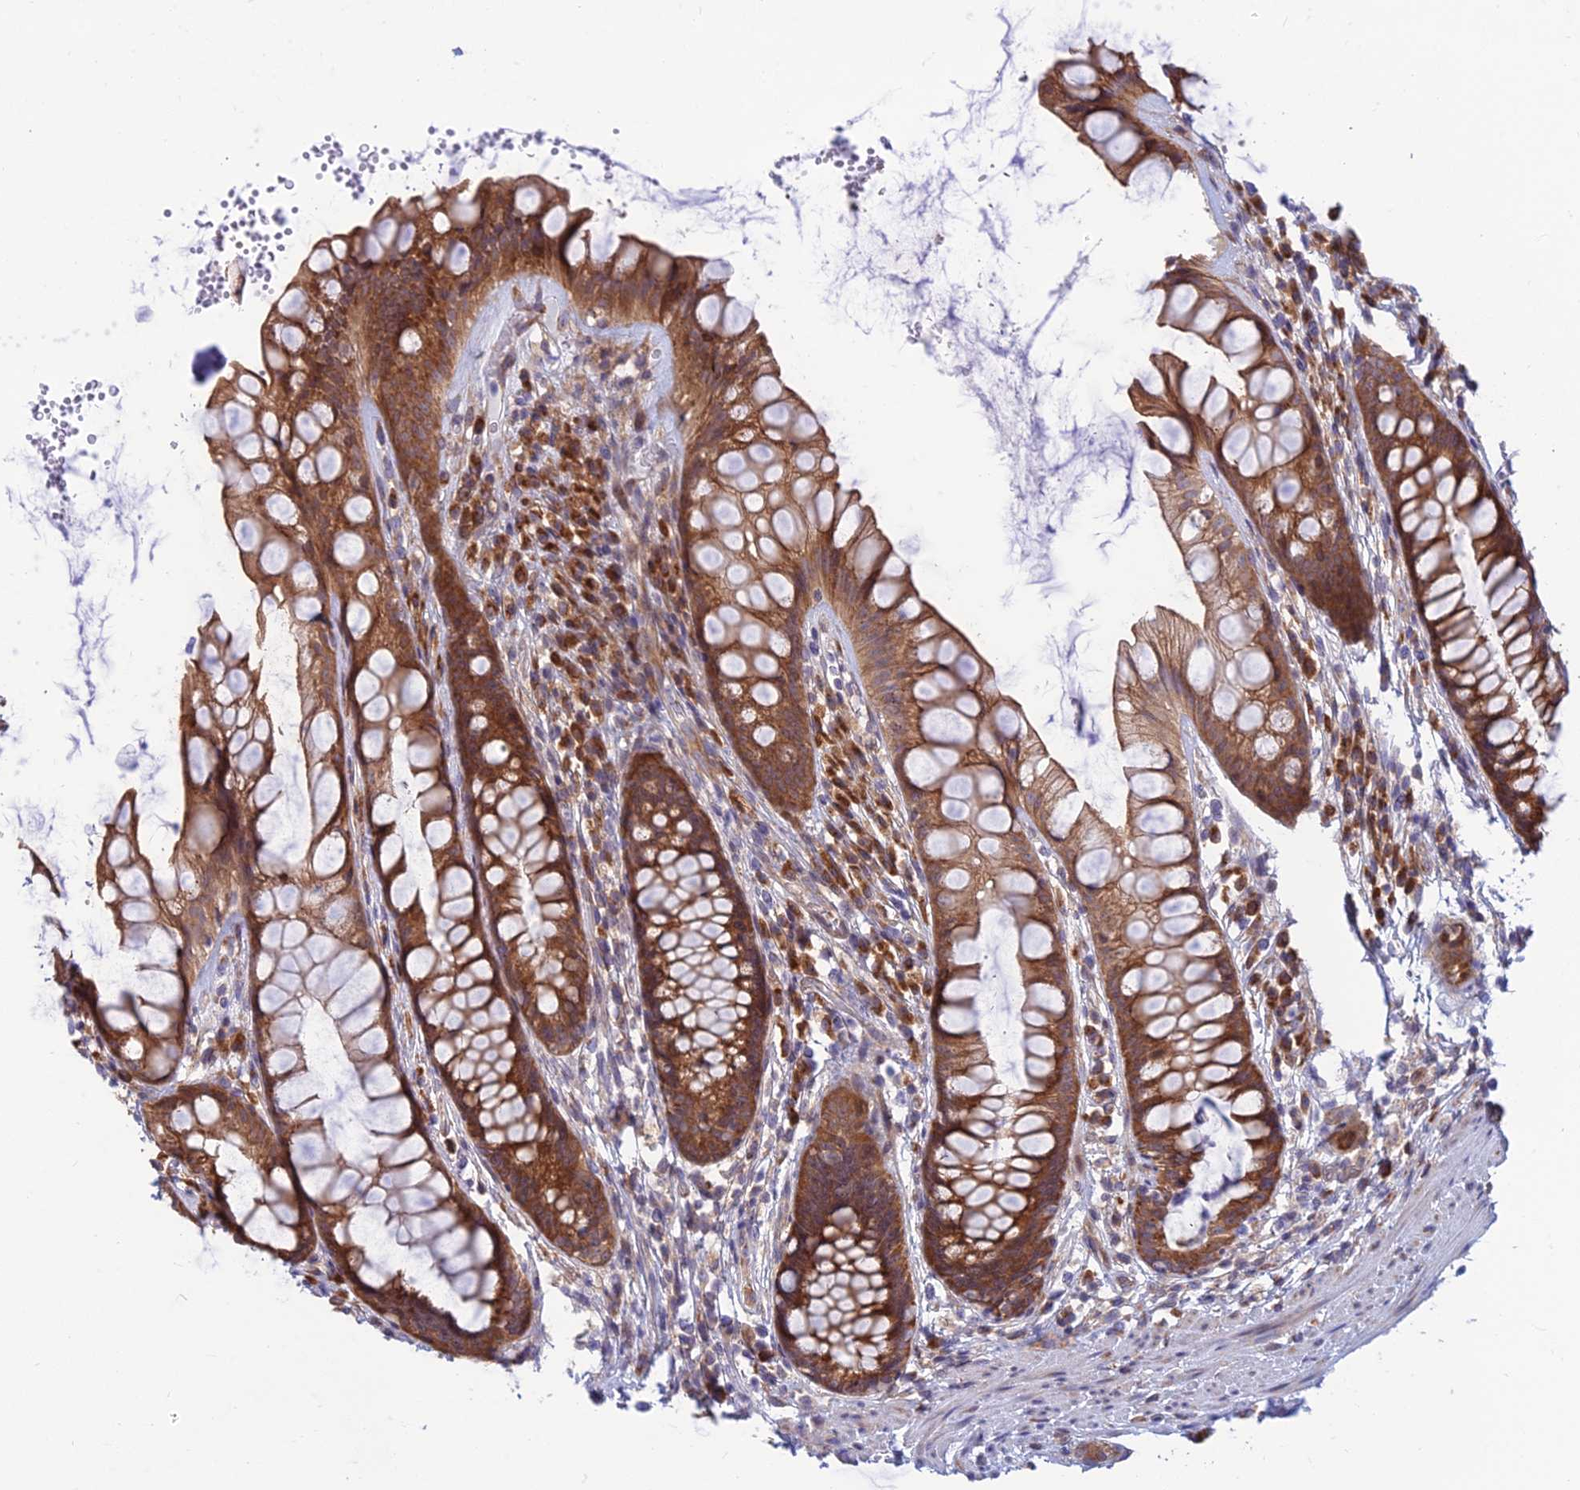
{"staining": {"intensity": "moderate", "quantity": ">75%", "location": "cytoplasmic/membranous"}, "tissue": "rectum", "cell_type": "Glandular cells", "image_type": "normal", "snomed": [{"axis": "morphology", "description": "Normal tissue, NOS"}, {"axis": "topography", "description": "Rectum"}], "caption": "This is a micrograph of immunohistochemistry staining of normal rectum, which shows moderate positivity in the cytoplasmic/membranous of glandular cells.", "gene": "RPL17", "patient": {"sex": "male", "age": 74}}